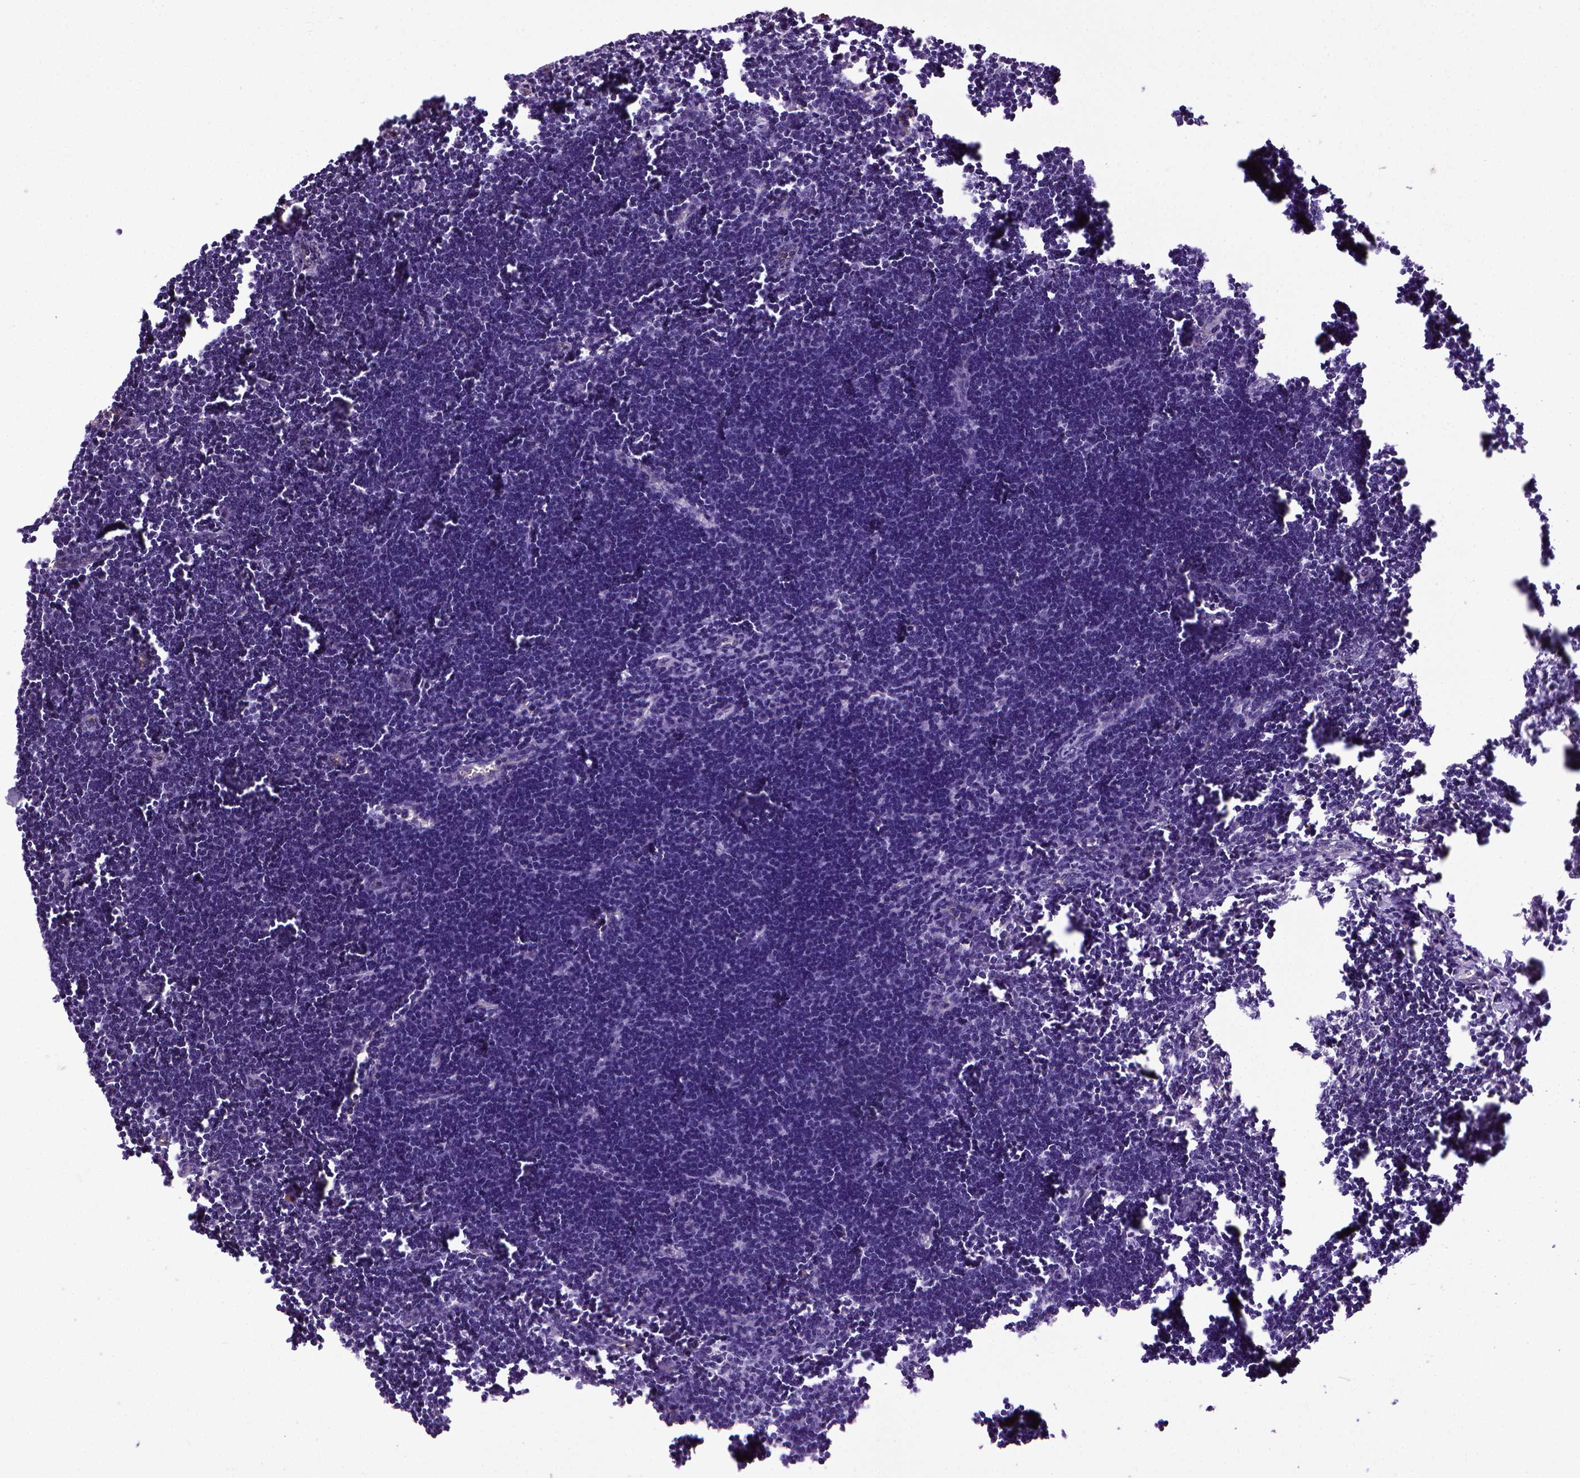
{"staining": {"intensity": "negative", "quantity": "none", "location": "none"}, "tissue": "lymph node", "cell_type": "Germinal center cells", "image_type": "normal", "snomed": [{"axis": "morphology", "description": "Normal tissue, NOS"}, {"axis": "topography", "description": "Lymph node"}], "caption": "An immunohistochemistry photomicrograph of normal lymph node is shown. There is no staining in germinal center cells of lymph node.", "gene": "ENG", "patient": {"sex": "male", "age": 55}}